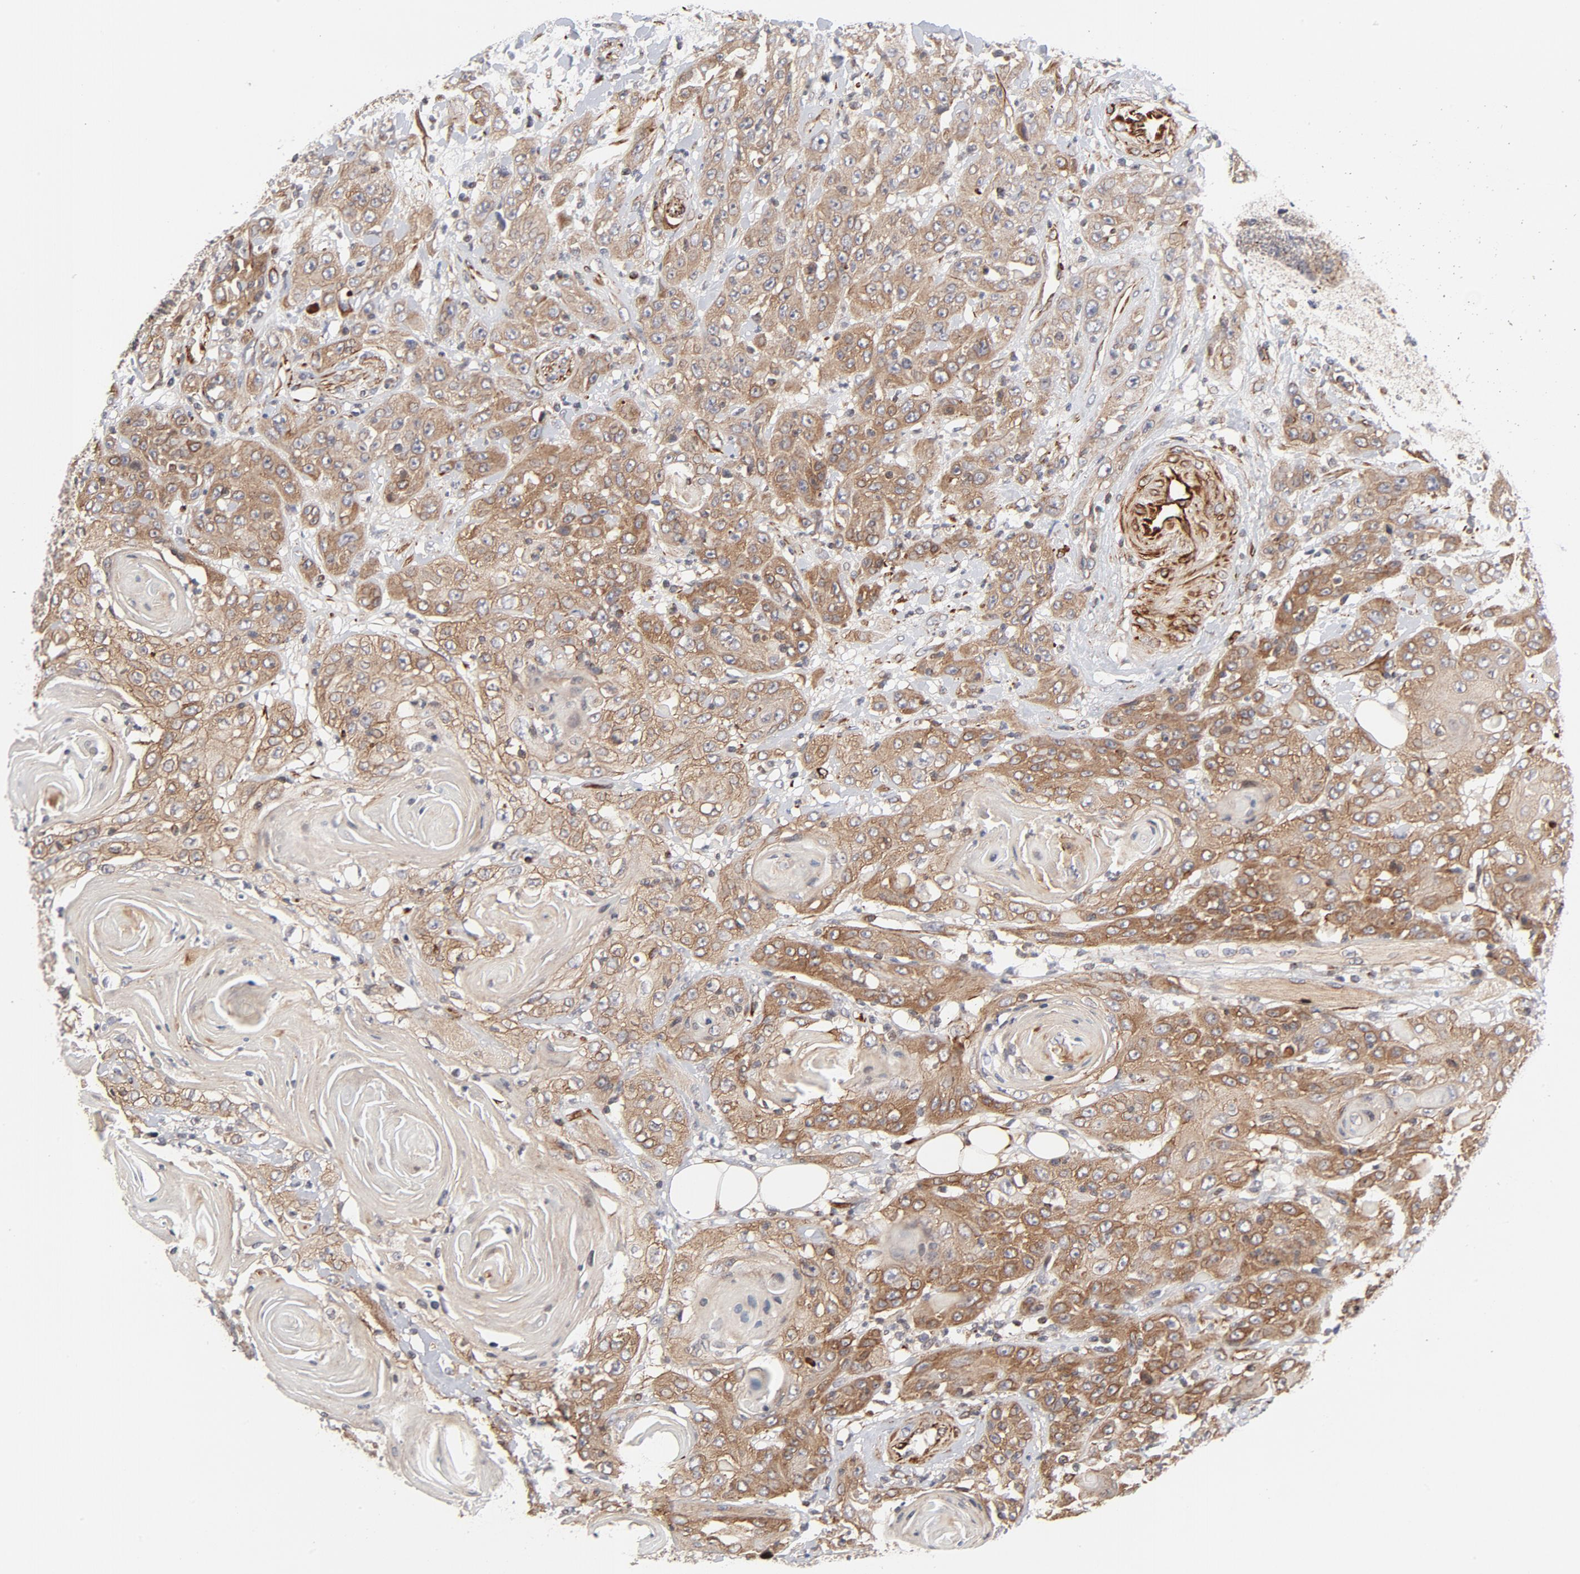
{"staining": {"intensity": "moderate", "quantity": ">75%", "location": "cytoplasmic/membranous"}, "tissue": "head and neck cancer", "cell_type": "Tumor cells", "image_type": "cancer", "snomed": [{"axis": "morphology", "description": "Squamous cell carcinoma, NOS"}, {"axis": "topography", "description": "Head-Neck"}], "caption": "Human head and neck squamous cell carcinoma stained with a brown dye shows moderate cytoplasmic/membranous positive expression in approximately >75% of tumor cells.", "gene": "DNAAF2", "patient": {"sex": "female", "age": 84}}